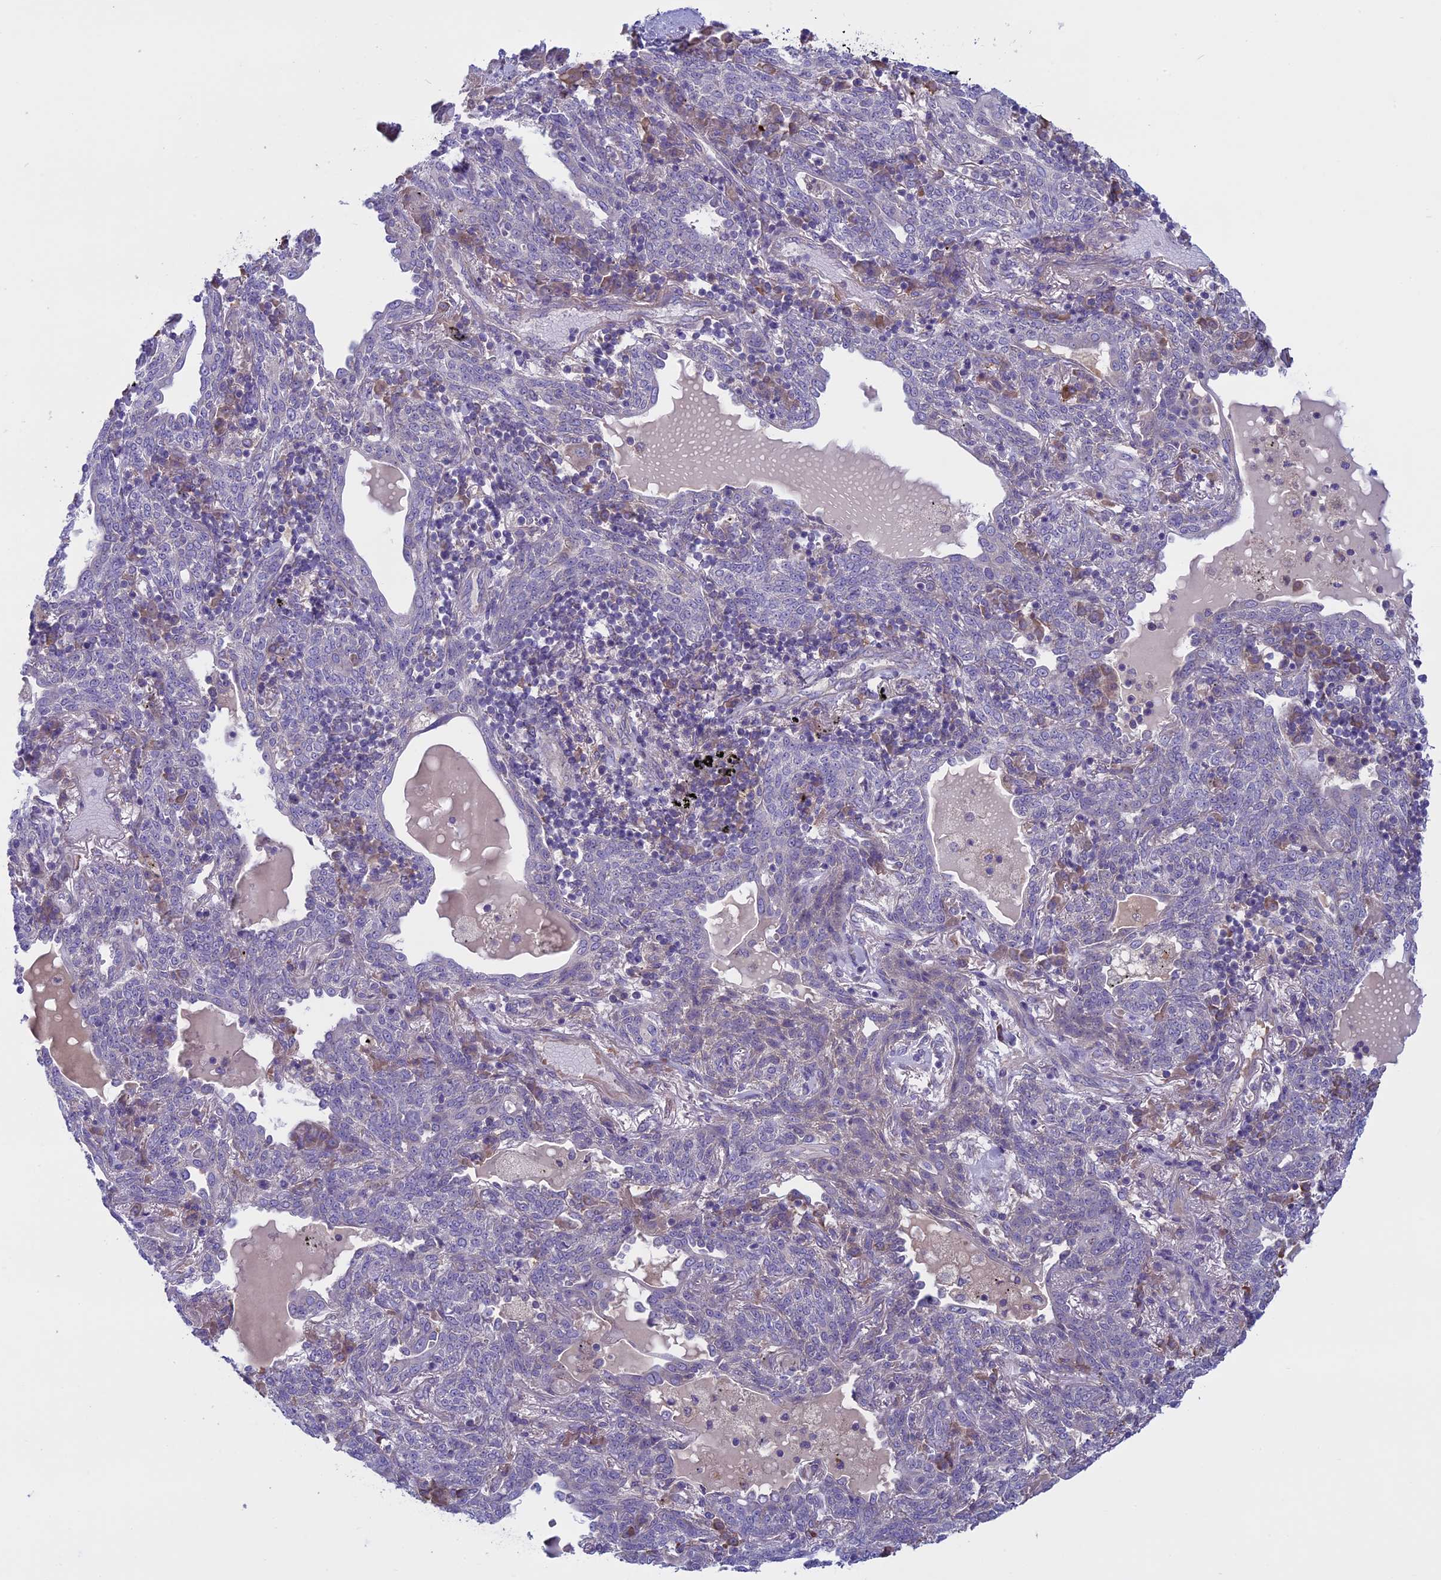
{"staining": {"intensity": "negative", "quantity": "none", "location": "none"}, "tissue": "lung cancer", "cell_type": "Tumor cells", "image_type": "cancer", "snomed": [{"axis": "morphology", "description": "Squamous cell carcinoma, NOS"}, {"axis": "topography", "description": "Lung"}], "caption": "The micrograph demonstrates no significant staining in tumor cells of lung cancer (squamous cell carcinoma). The staining was performed using DAB to visualize the protein expression in brown, while the nuclei were stained in blue with hematoxylin (Magnification: 20x).", "gene": "DCTN5", "patient": {"sex": "female", "age": 70}}